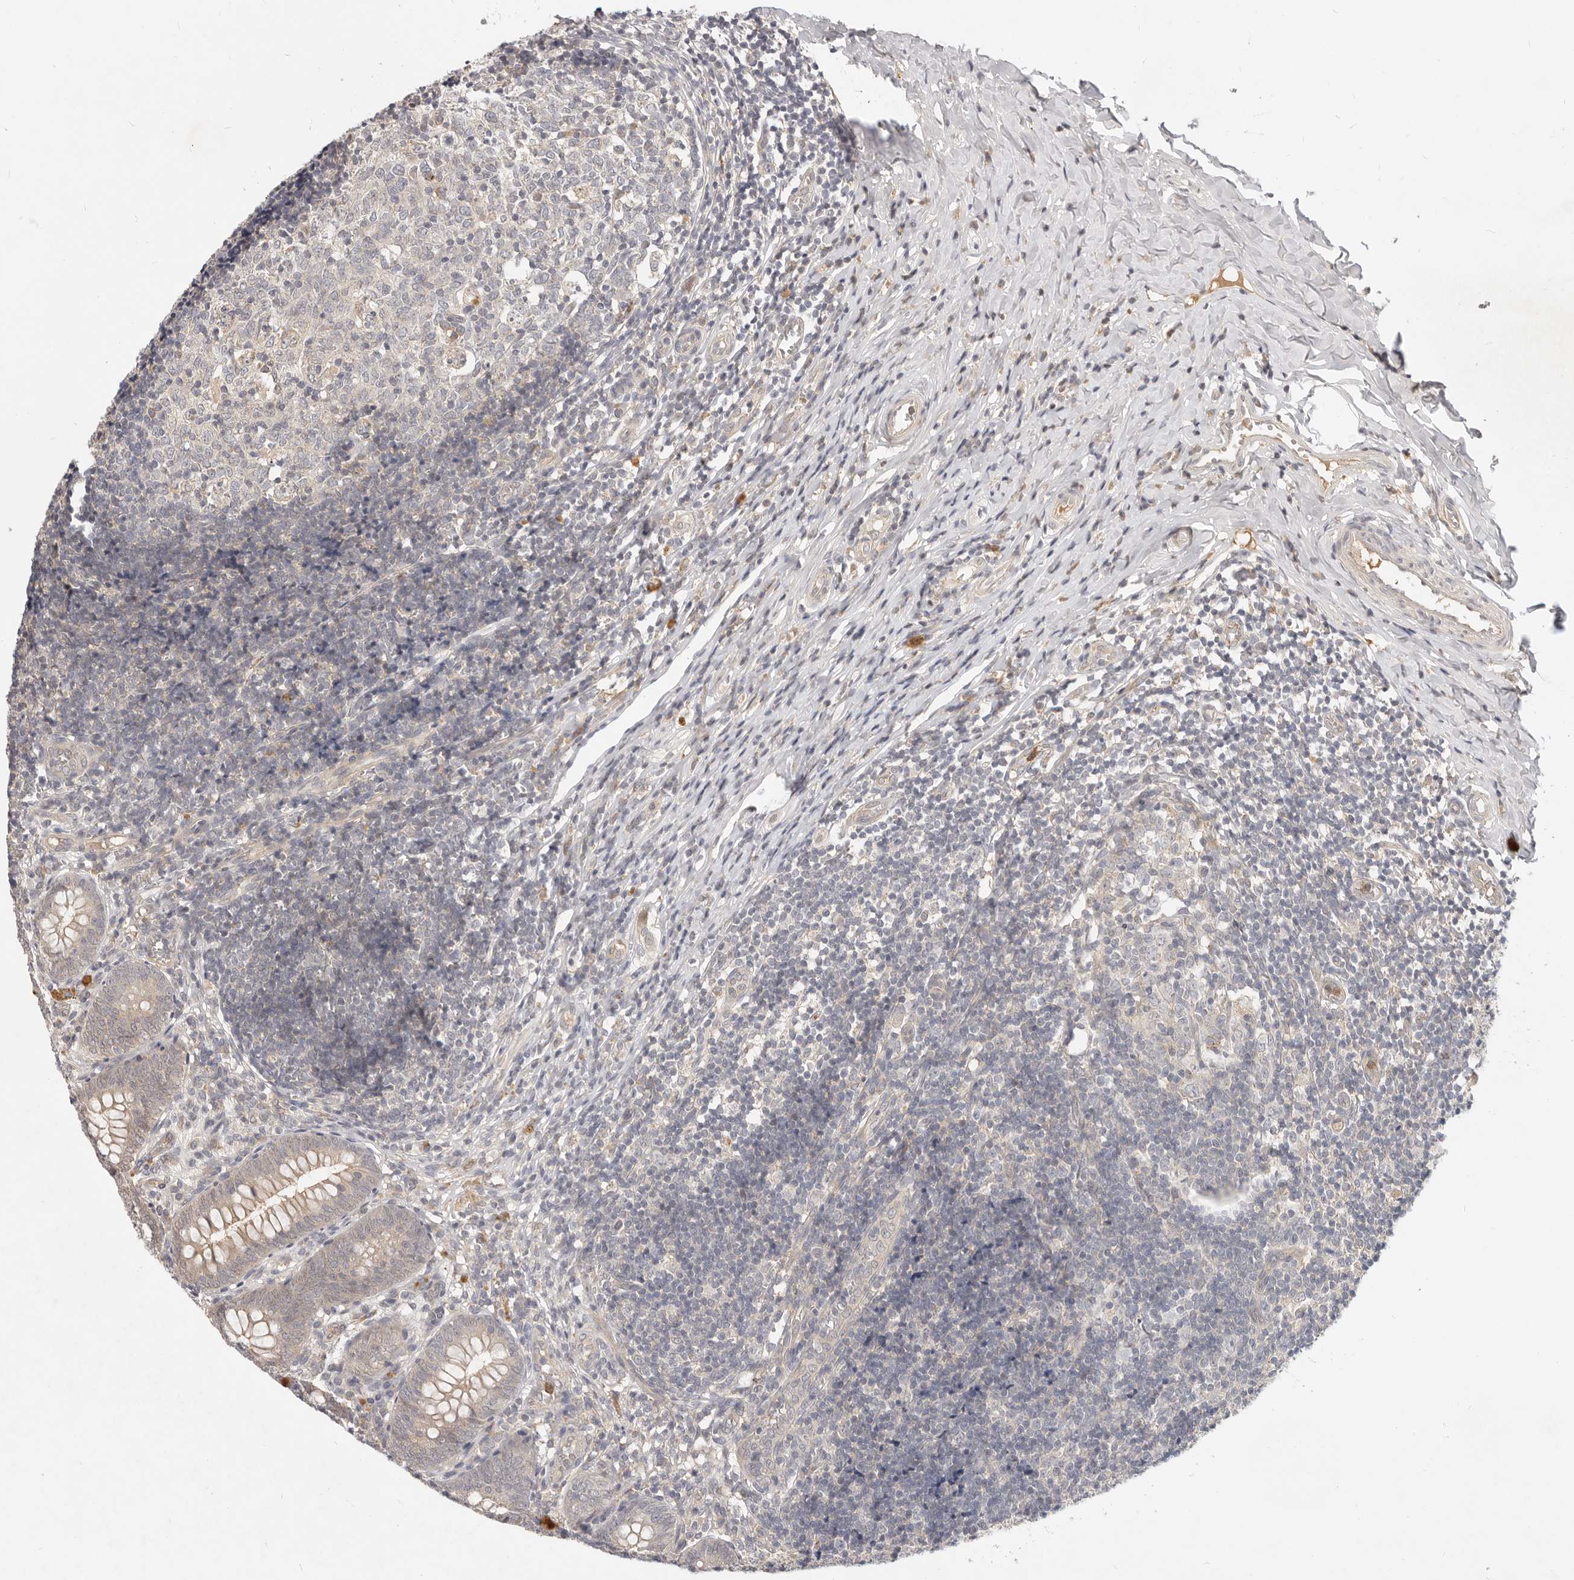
{"staining": {"intensity": "weak", "quantity": "25%-75%", "location": "cytoplasmic/membranous,nuclear"}, "tissue": "appendix", "cell_type": "Glandular cells", "image_type": "normal", "snomed": [{"axis": "morphology", "description": "Normal tissue, NOS"}, {"axis": "topography", "description": "Appendix"}], "caption": "Benign appendix displays weak cytoplasmic/membranous,nuclear expression in about 25%-75% of glandular cells, visualized by immunohistochemistry.", "gene": "USP49", "patient": {"sex": "male", "age": 8}}